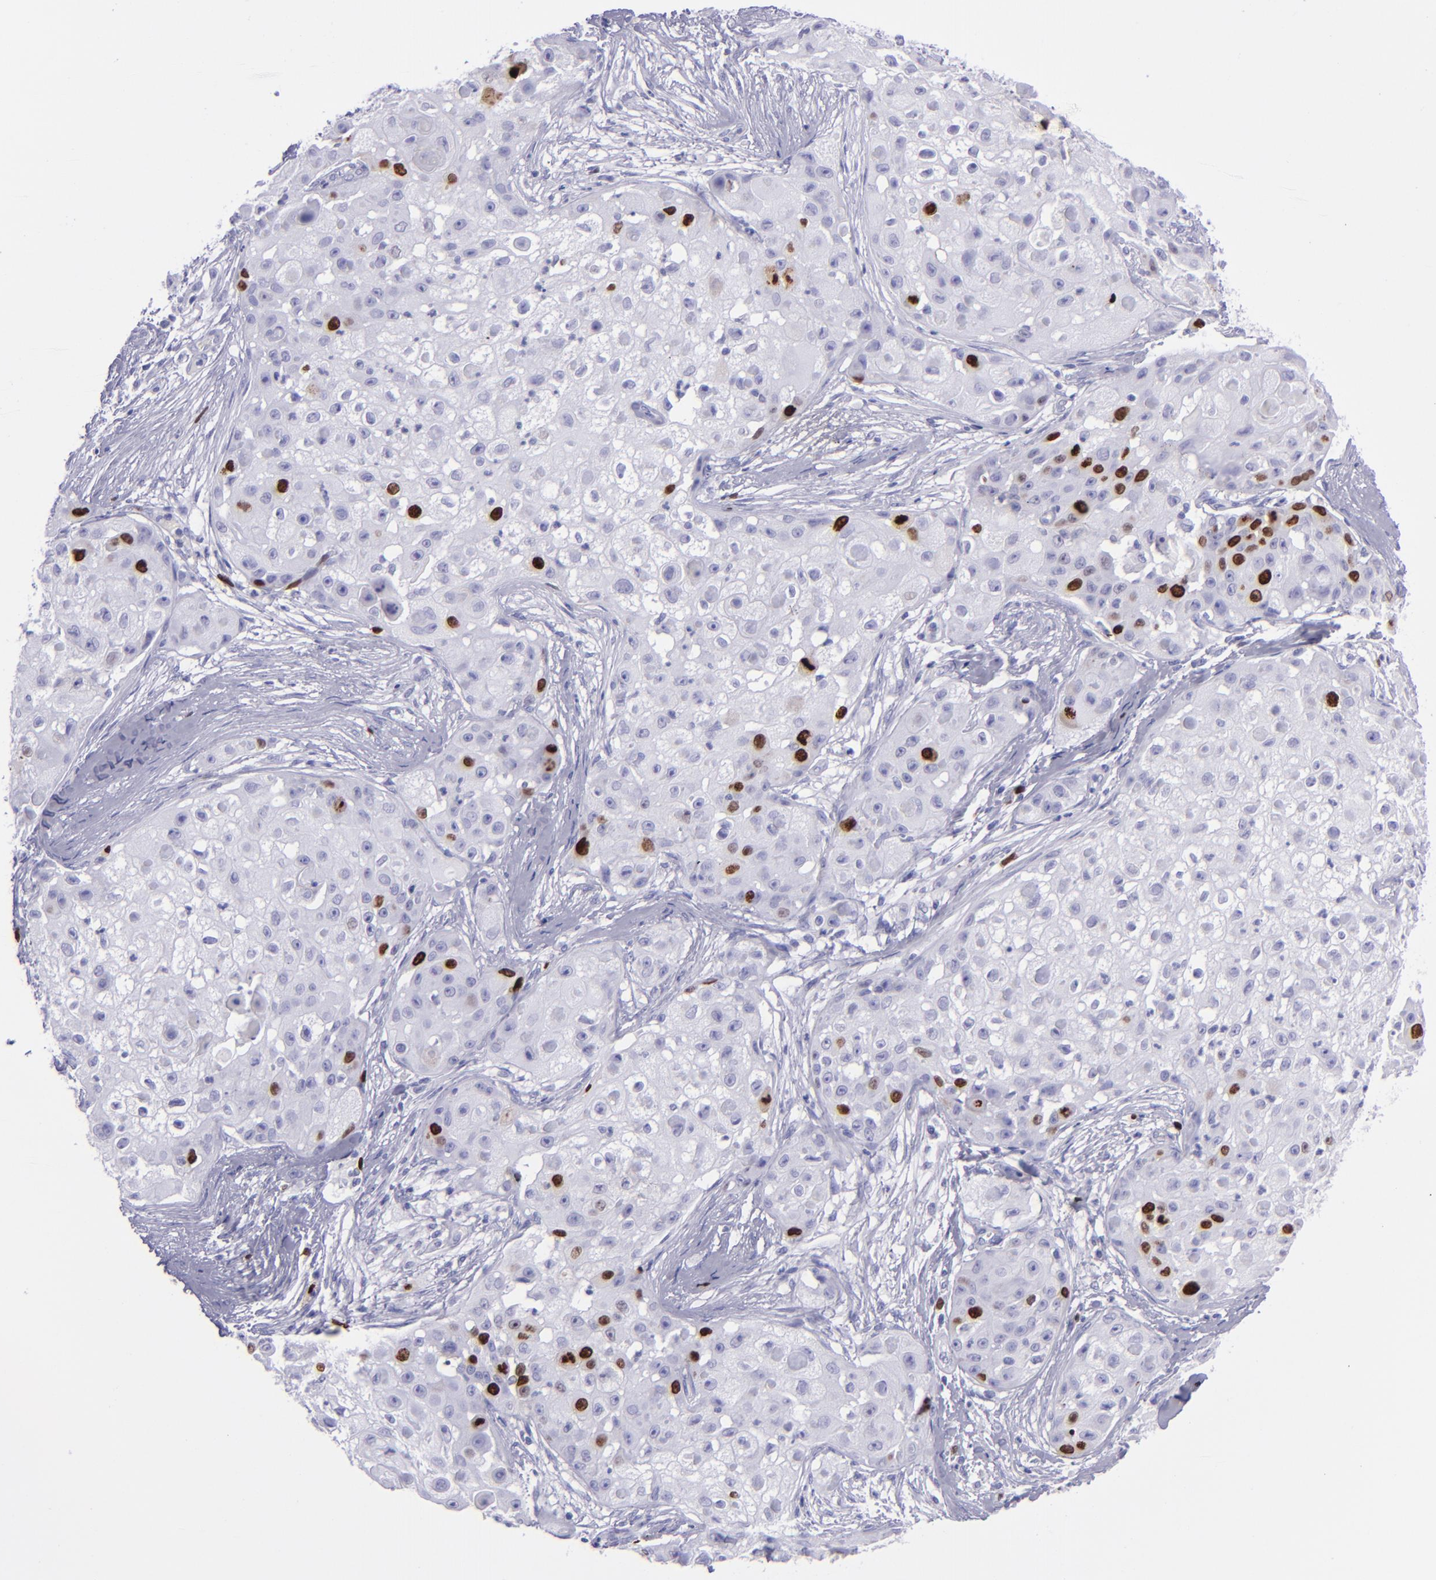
{"staining": {"intensity": "strong", "quantity": "<25%", "location": "nuclear"}, "tissue": "skin cancer", "cell_type": "Tumor cells", "image_type": "cancer", "snomed": [{"axis": "morphology", "description": "Squamous cell carcinoma, NOS"}, {"axis": "topography", "description": "Skin"}], "caption": "Skin squamous cell carcinoma stained with DAB (3,3'-diaminobenzidine) IHC shows medium levels of strong nuclear expression in about <25% of tumor cells.", "gene": "TOP2A", "patient": {"sex": "female", "age": 57}}